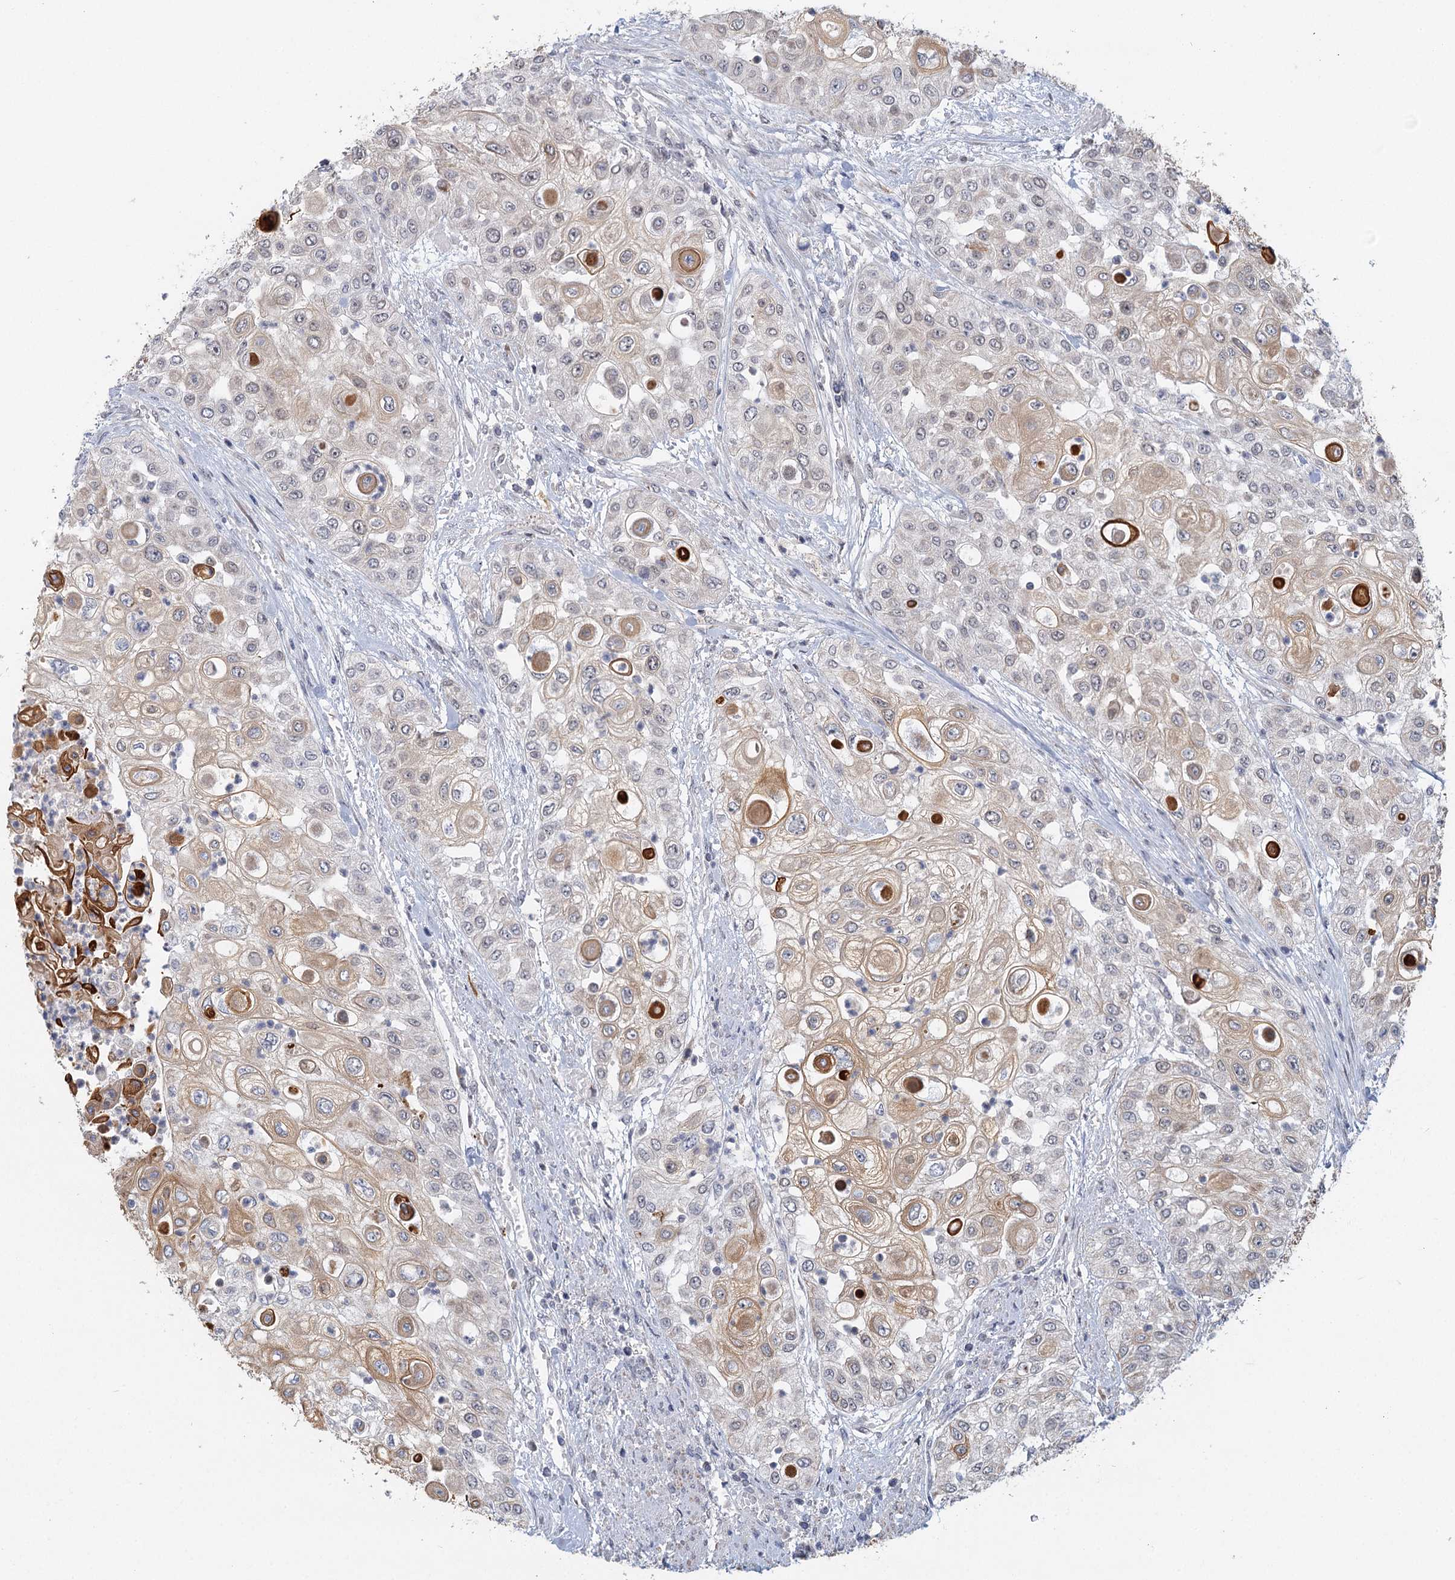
{"staining": {"intensity": "weak", "quantity": "25%-75%", "location": "cytoplasmic/membranous"}, "tissue": "urothelial cancer", "cell_type": "Tumor cells", "image_type": "cancer", "snomed": [{"axis": "morphology", "description": "Urothelial carcinoma, High grade"}, {"axis": "topography", "description": "Urinary bladder"}], "caption": "Urothelial cancer stained for a protein reveals weak cytoplasmic/membranous positivity in tumor cells.", "gene": "GPATCH11", "patient": {"sex": "female", "age": 79}}